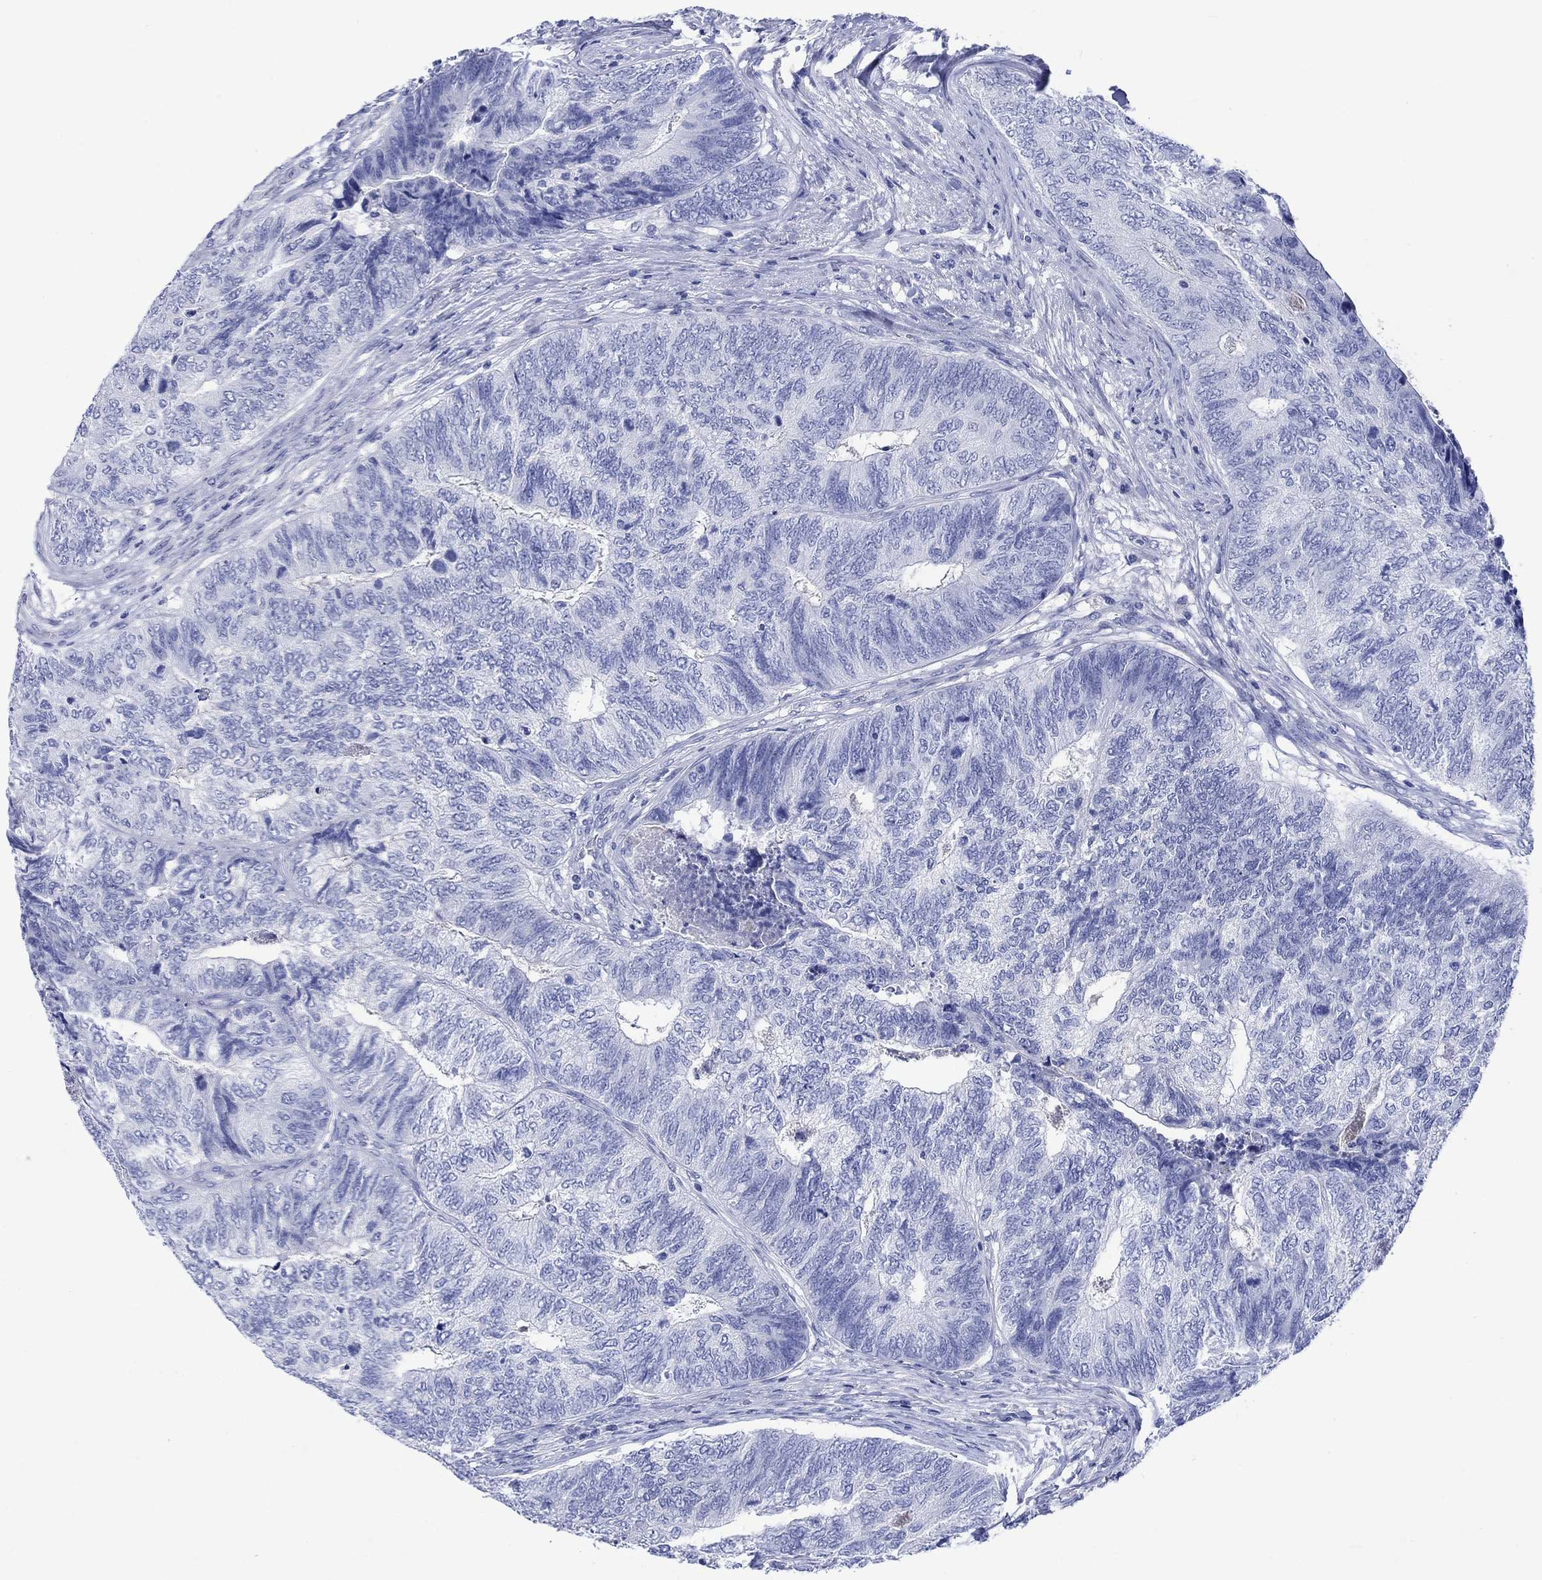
{"staining": {"intensity": "negative", "quantity": "none", "location": "none"}, "tissue": "colorectal cancer", "cell_type": "Tumor cells", "image_type": "cancer", "snomed": [{"axis": "morphology", "description": "Adenocarcinoma, NOS"}, {"axis": "topography", "description": "Colon"}], "caption": "This is an immunohistochemistry micrograph of human colorectal cancer (adenocarcinoma). There is no expression in tumor cells.", "gene": "CACNG3", "patient": {"sex": "female", "age": 67}}